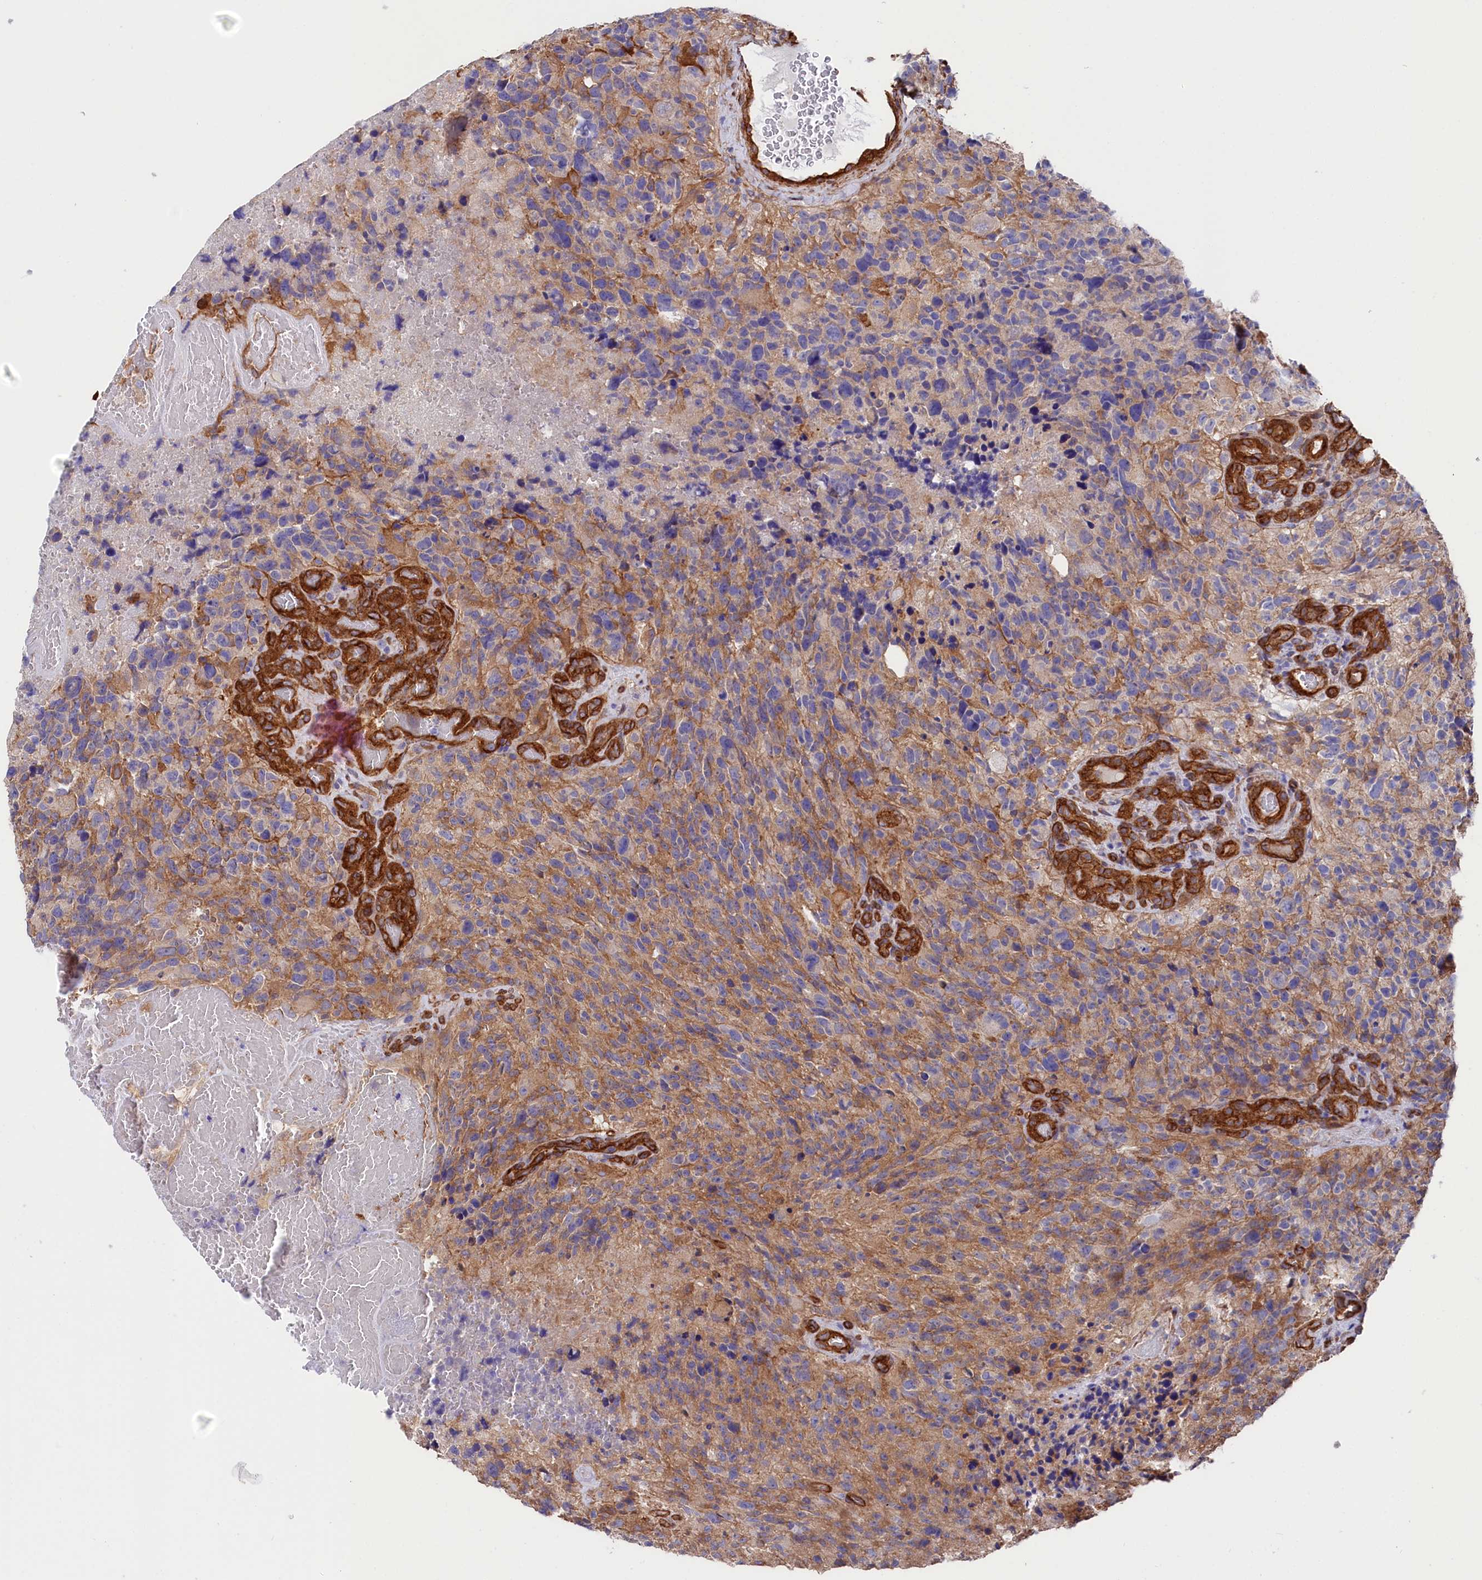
{"staining": {"intensity": "negative", "quantity": "none", "location": "none"}, "tissue": "glioma", "cell_type": "Tumor cells", "image_type": "cancer", "snomed": [{"axis": "morphology", "description": "Glioma, malignant, High grade"}, {"axis": "topography", "description": "Brain"}], "caption": "A high-resolution image shows immunohistochemistry staining of glioma, which exhibits no significant positivity in tumor cells.", "gene": "TNKS1BP1", "patient": {"sex": "male", "age": 69}}